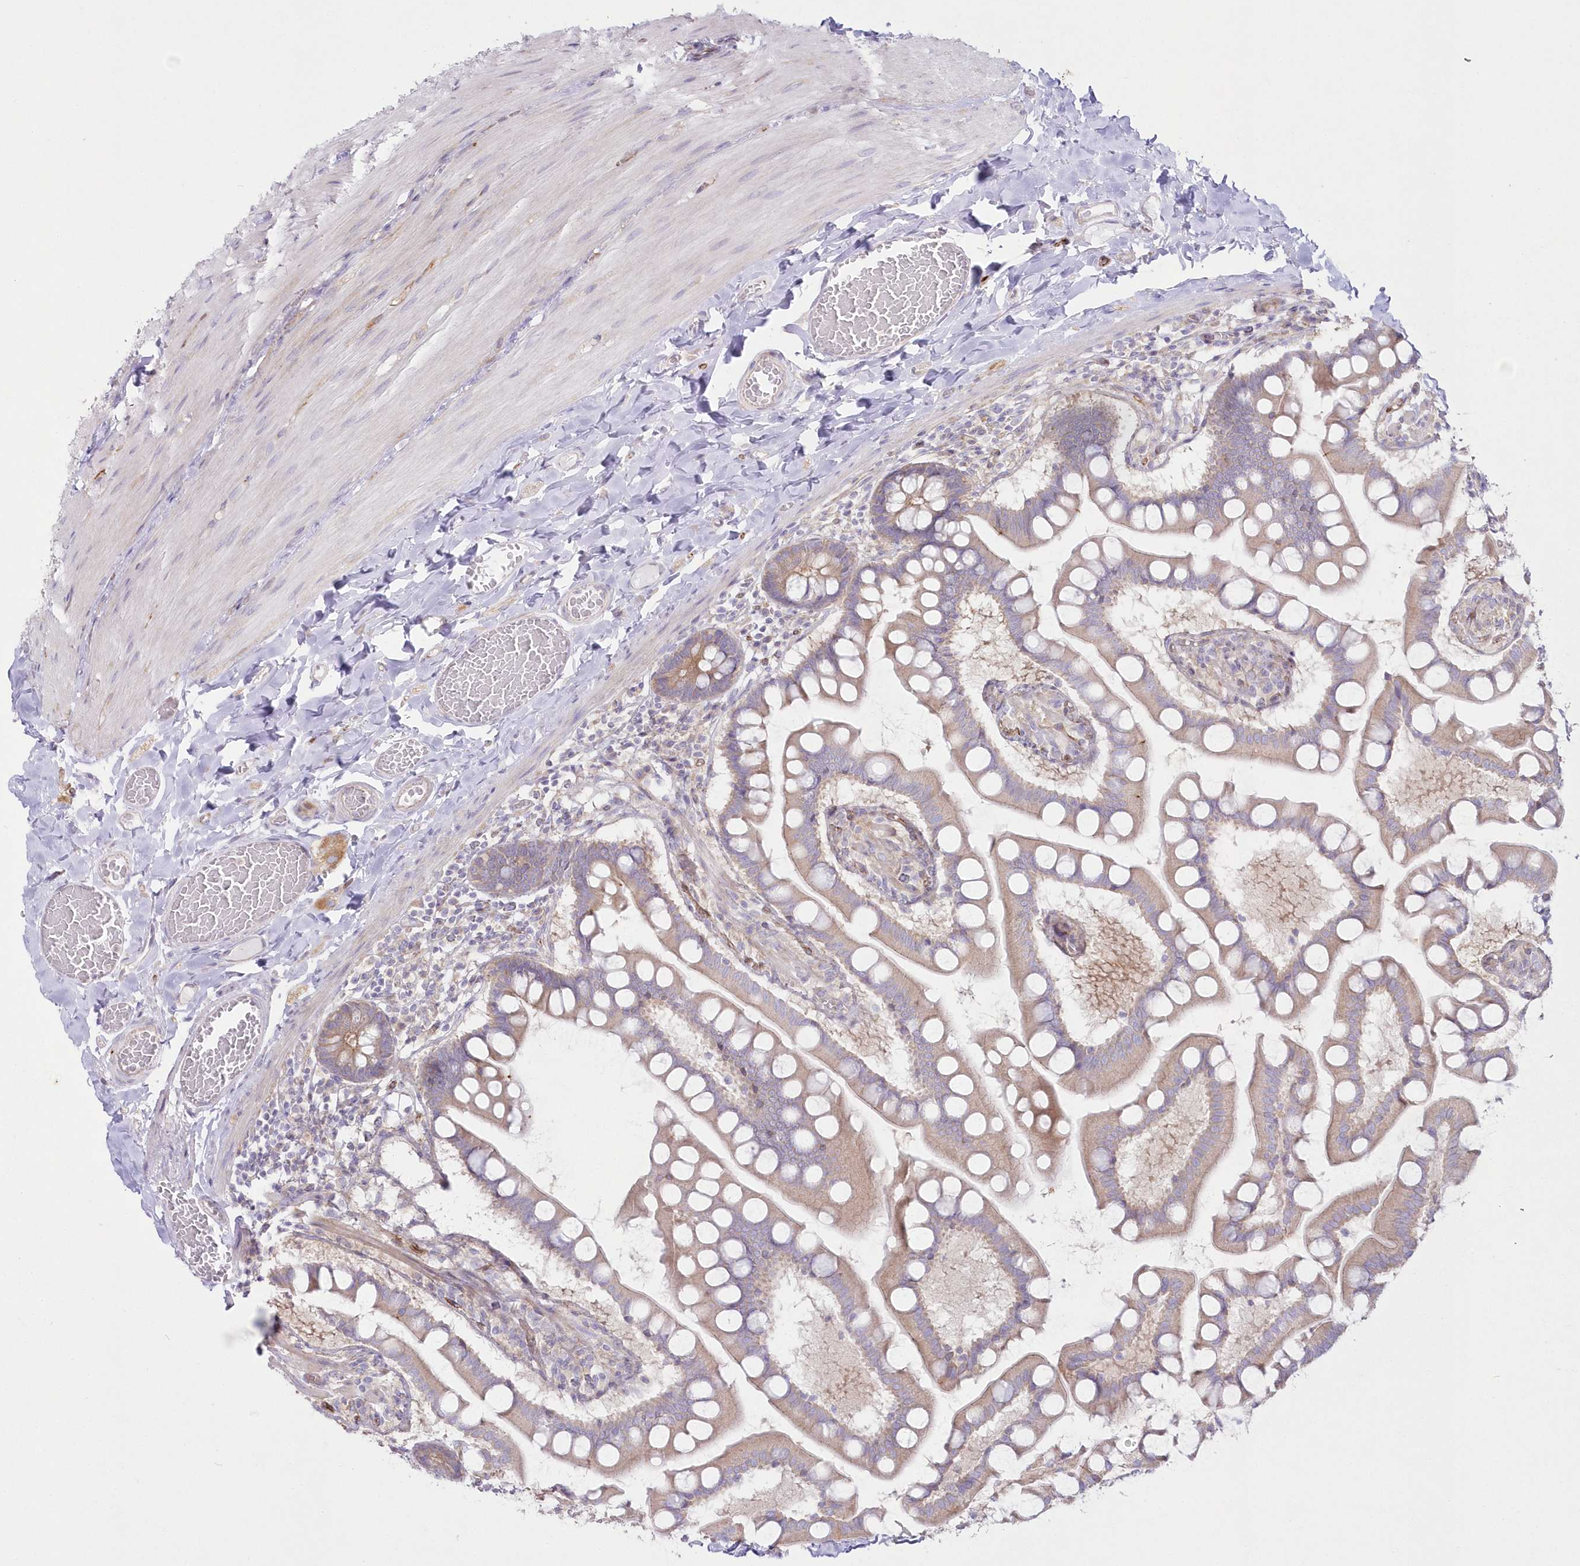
{"staining": {"intensity": "moderate", "quantity": ">75%", "location": "cytoplasmic/membranous"}, "tissue": "small intestine", "cell_type": "Glandular cells", "image_type": "normal", "snomed": [{"axis": "morphology", "description": "Normal tissue, NOS"}, {"axis": "topography", "description": "Small intestine"}], "caption": "Immunohistochemistry (IHC) of unremarkable human small intestine exhibits medium levels of moderate cytoplasmic/membranous expression in about >75% of glandular cells.", "gene": "ZNF843", "patient": {"sex": "male", "age": 41}}